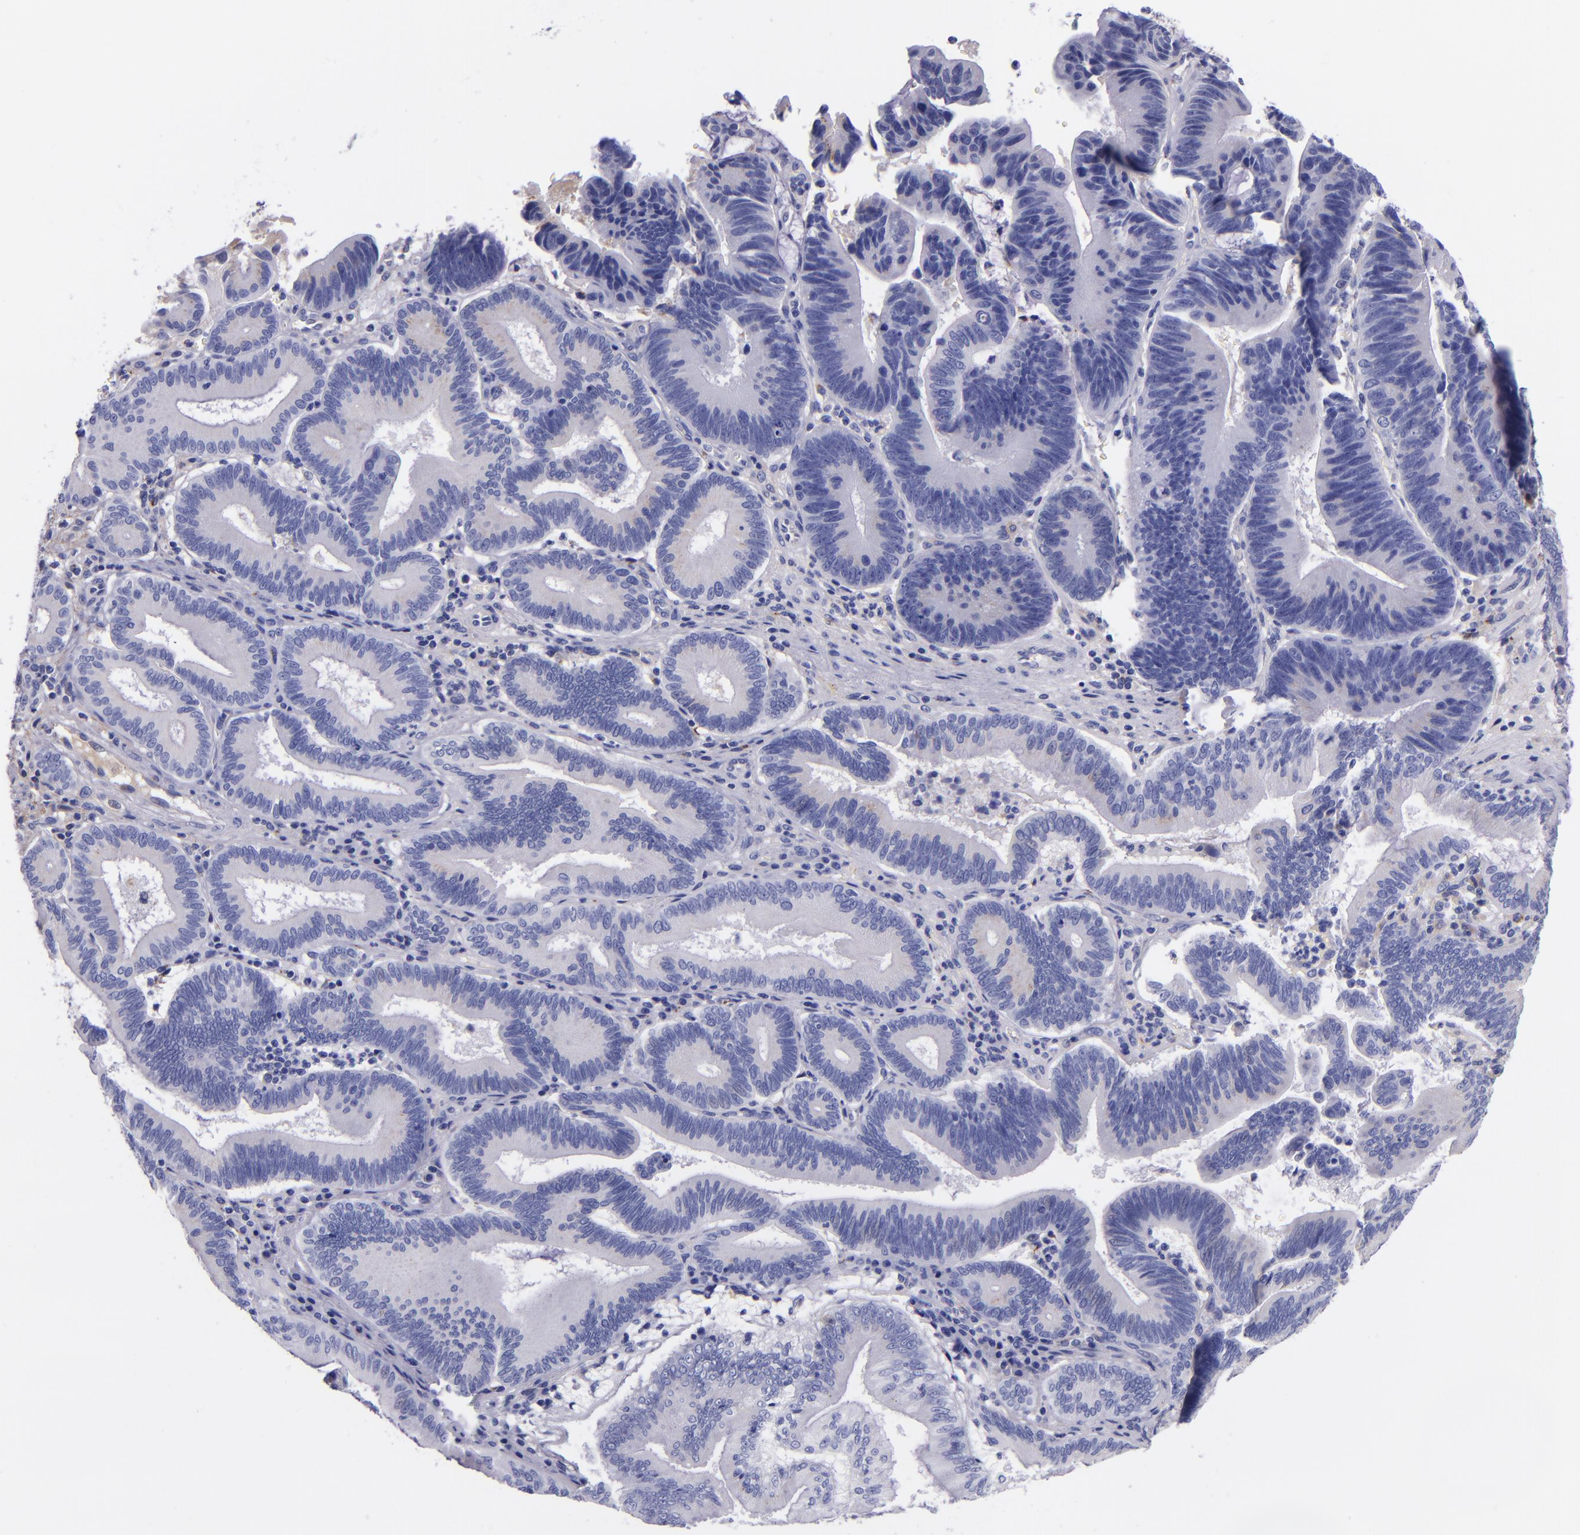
{"staining": {"intensity": "negative", "quantity": "none", "location": "none"}, "tissue": "pancreatic cancer", "cell_type": "Tumor cells", "image_type": "cancer", "snomed": [{"axis": "morphology", "description": "Adenocarcinoma, NOS"}, {"axis": "topography", "description": "Pancreas"}], "caption": "A high-resolution image shows IHC staining of pancreatic cancer, which demonstrates no significant expression in tumor cells.", "gene": "IVL", "patient": {"sex": "male", "age": 82}}